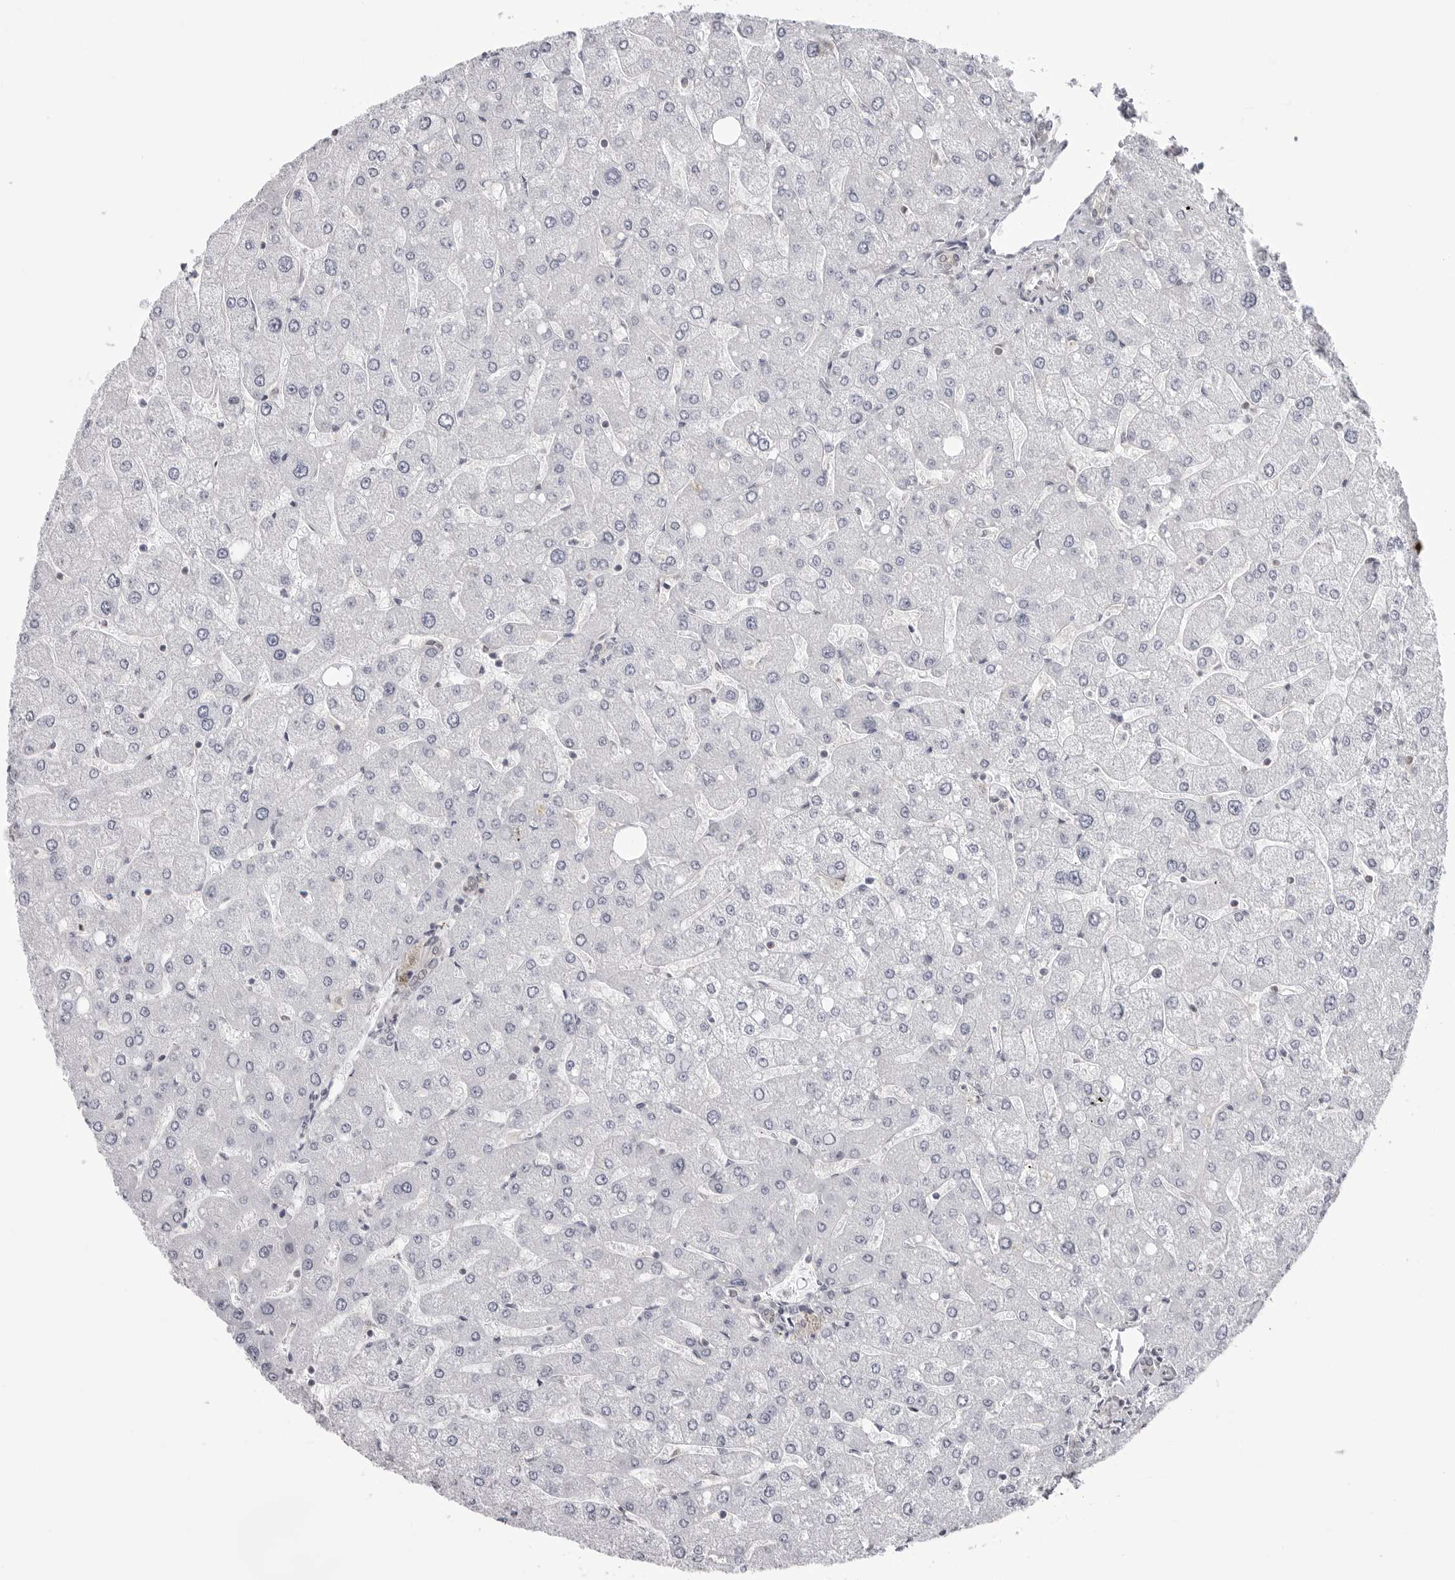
{"staining": {"intensity": "negative", "quantity": "none", "location": "none"}, "tissue": "liver", "cell_type": "Cholangiocytes", "image_type": "normal", "snomed": [{"axis": "morphology", "description": "Normal tissue, NOS"}, {"axis": "topography", "description": "Liver"}], "caption": "Immunohistochemistry (IHC) of unremarkable liver reveals no expression in cholangiocytes.", "gene": "YWHAG", "patient": {"sex": "male", "age": 55}}